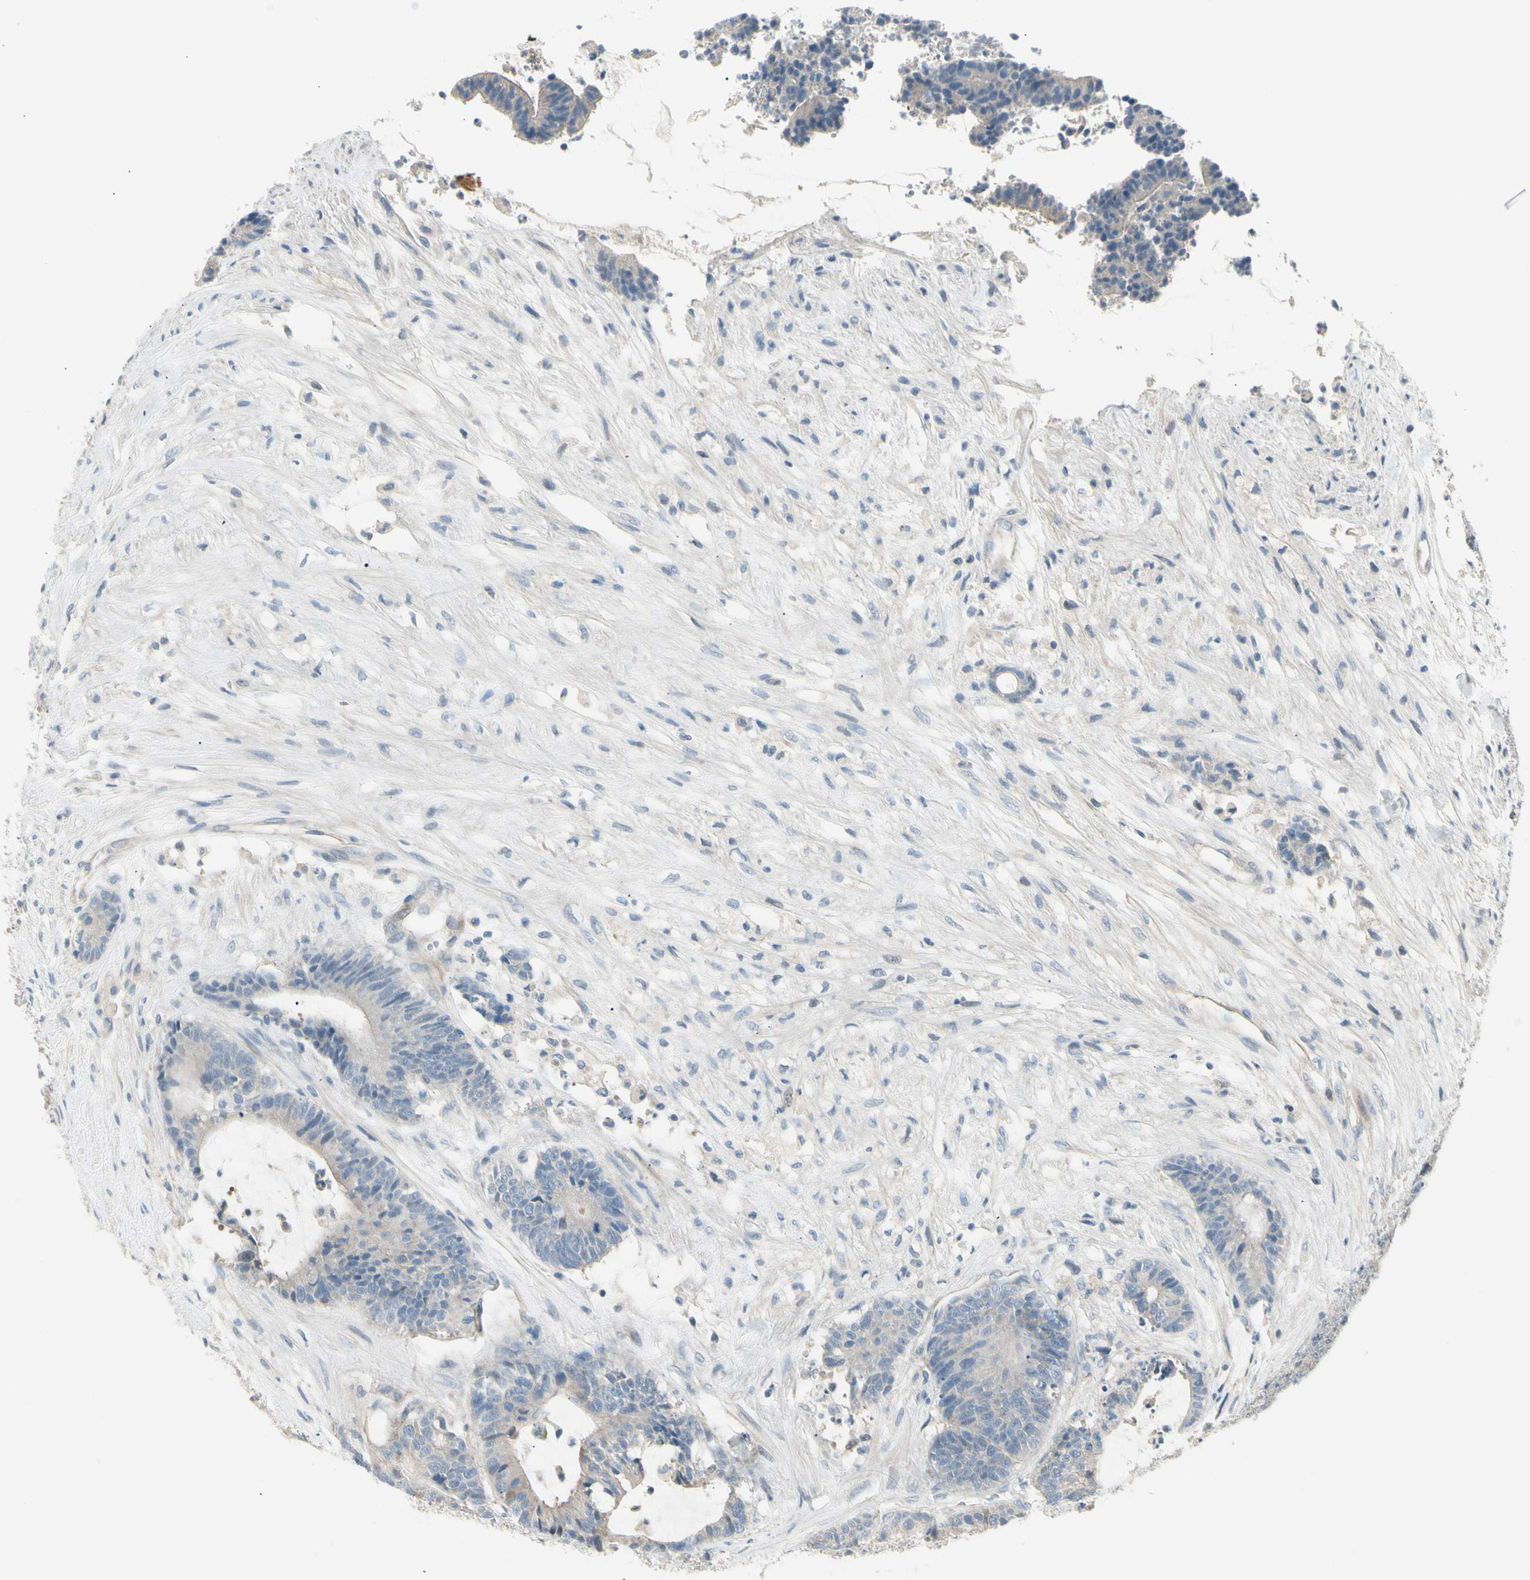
{"staining": {"intensity": "negative", "quantity": "none", "location": "none"}, "tissue": "colorectal cancer", "cell_type": "Tumor cells", "image_type": "cancer", "snomed": [{"axis": "morphology", "description": "Adenocarcinoma, NOS"}, {"axis": "topography", "description": "Colon"}], "caption": "The photomicrograph exhibits no significant positivity in tumor cells of adenocarcinoma (colorectal).", "gene": "ADGRA3", "patient": {"sex": "female", "age": 84}}